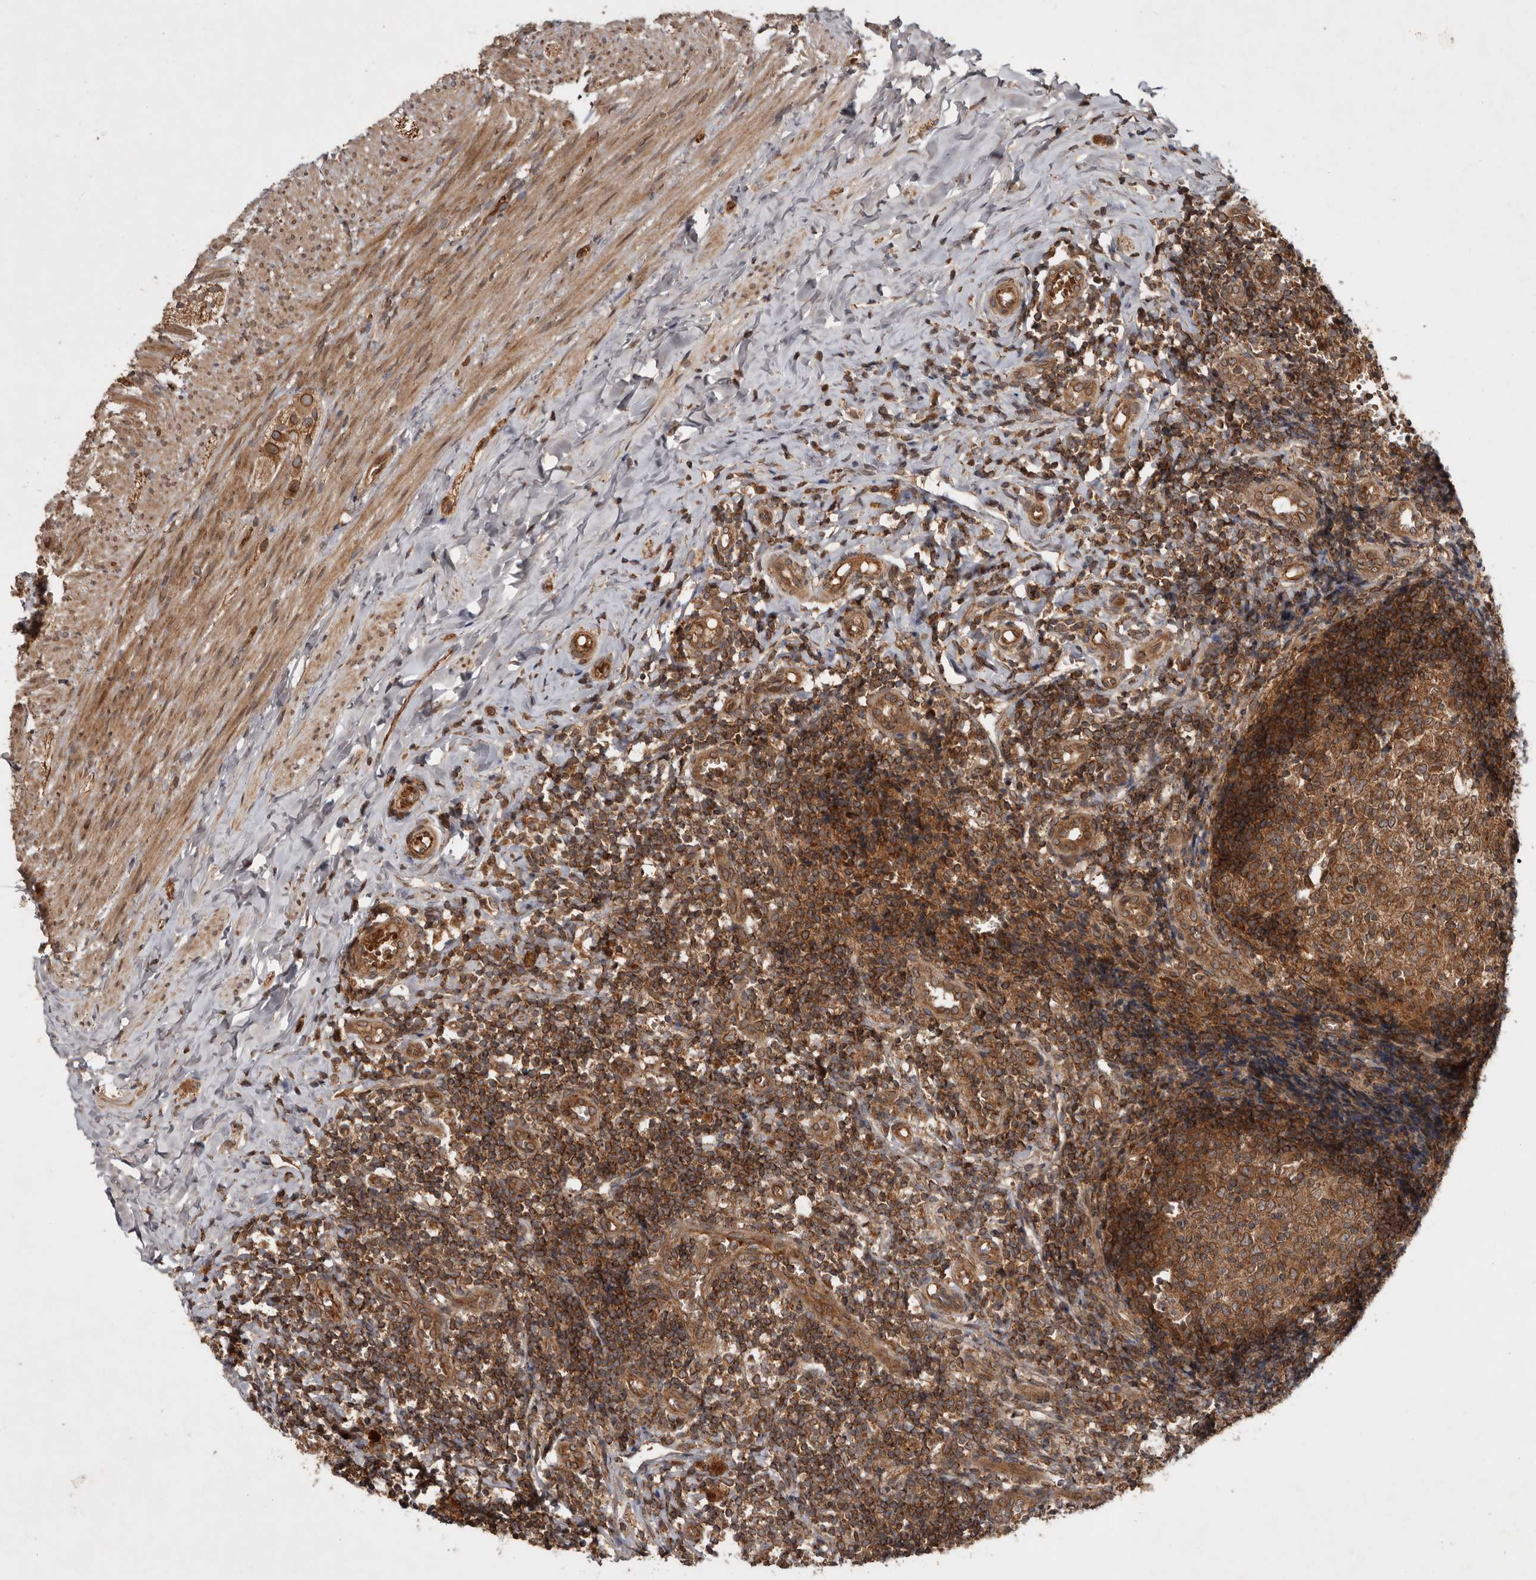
{"staining": {"intensity": "strong", "quantity": ">75%", "location": "cytoplasmic/membranous,nuclear"}, "tissue": "appendix", "cell_type": "Glandular cells", "image_type": "normal", "snomed": [{"axis": "morphology", "description": "Normal tissue, NOS"}, {"axis": "topography", "description": "Appendix"}], "caption": "Protein expression analysis of benign human appendix reveals strong cytoplasmic/membranous,nuclear staining in approximately >75% of glandular cells. Ihc stains the protein in brown and the nuclei are stained blue.", "gene": "STK36", "patient": {"sex": "male", "age": 8}}